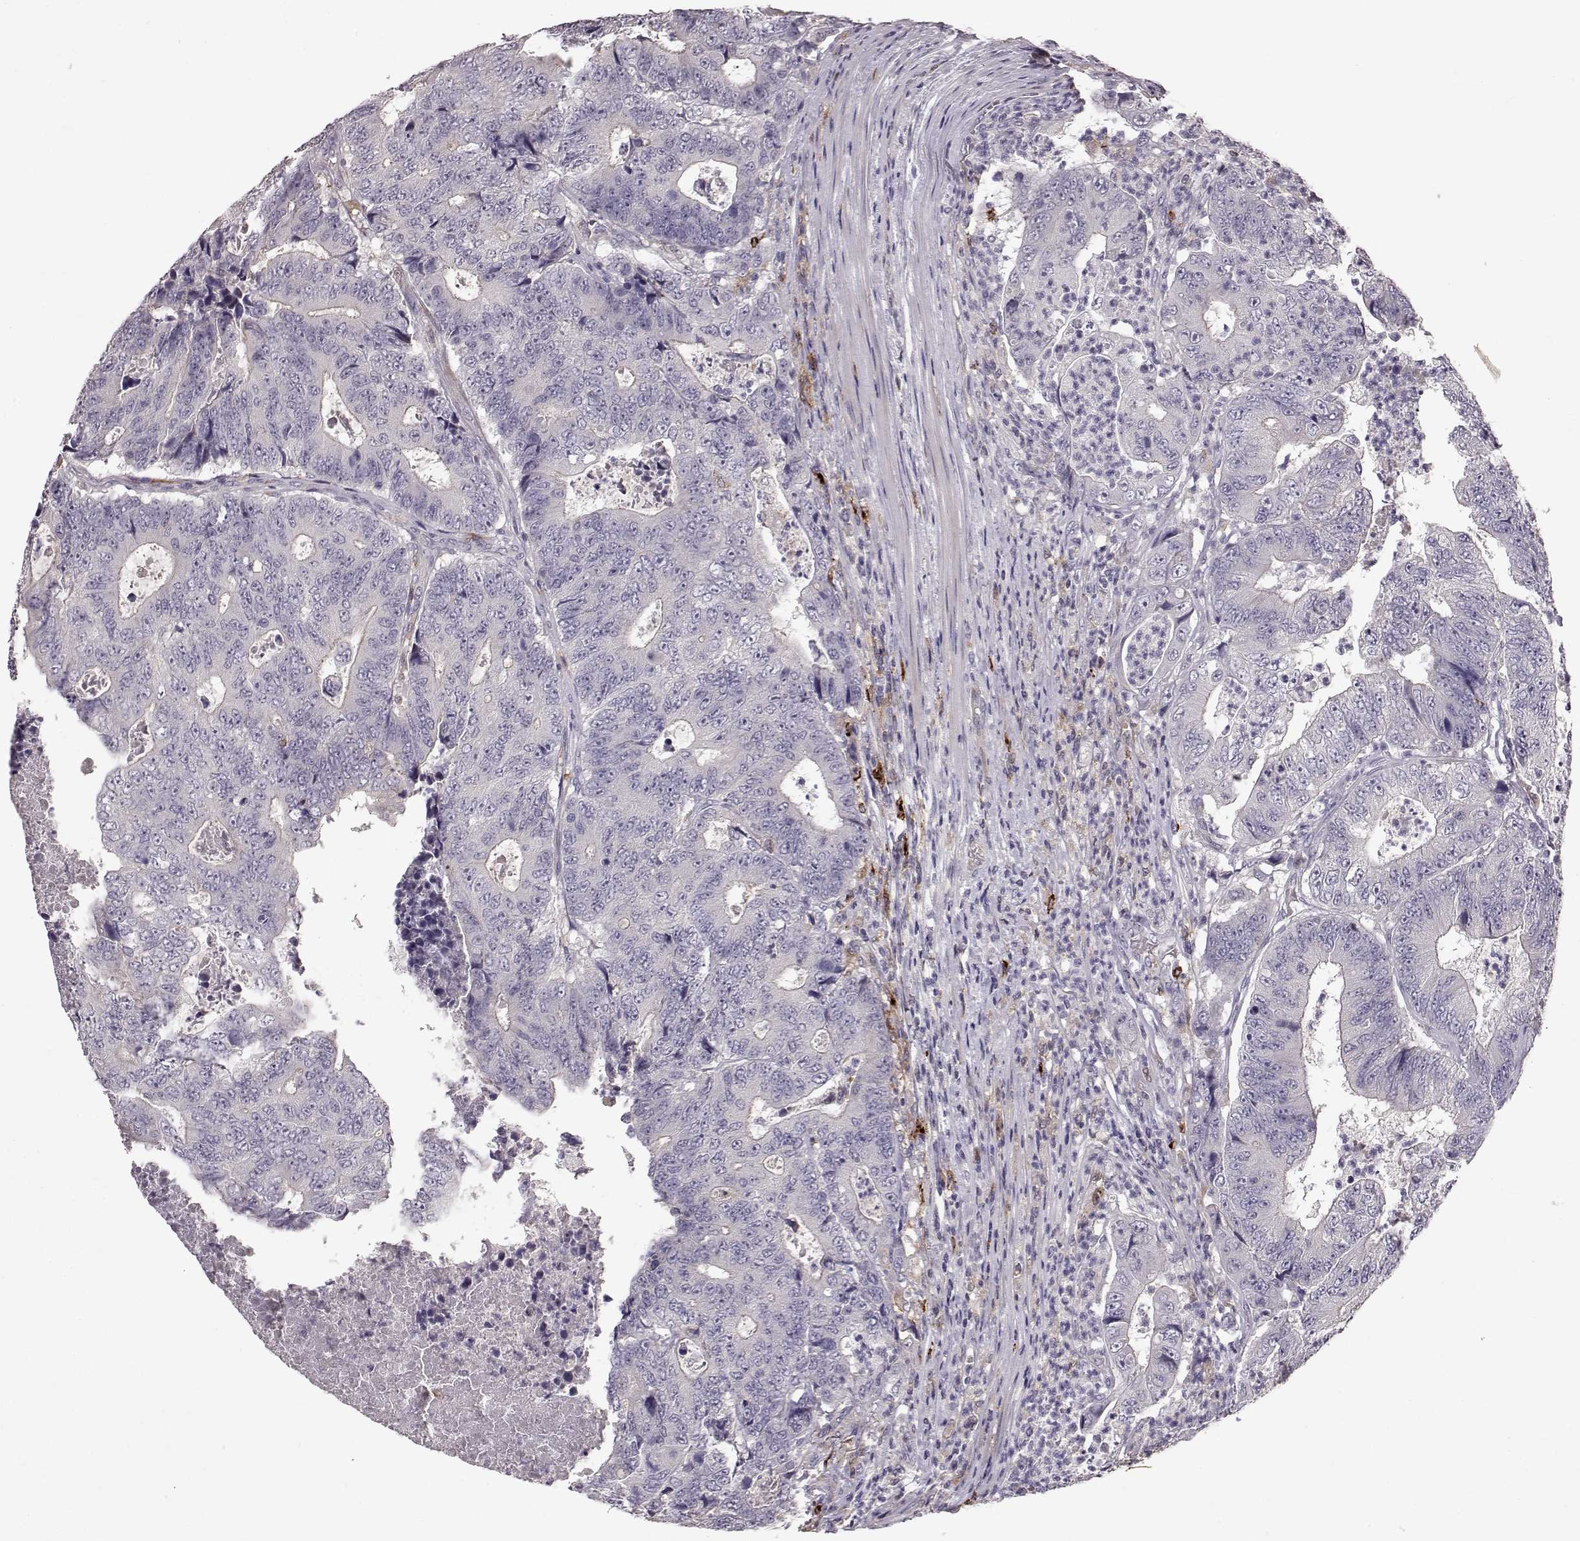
{"staining": {"intensity": "negative", "quantity": "none", "location": "none"}, "tissue": "colorectal cancer", "cell_type": "Tumor cells", "image_type": "cancer", "snomed": [{"axis": "morphology", "description": "Adenocarcinoma, NOS"}, {"axis": "topography", "description": "Colon"}], "caption": "Tumor cells show no significant protein expression in colorectal cancer (adenocarcinoma).", "gene": "CCNF", "patient": {"sex": "female", "age": 48}}